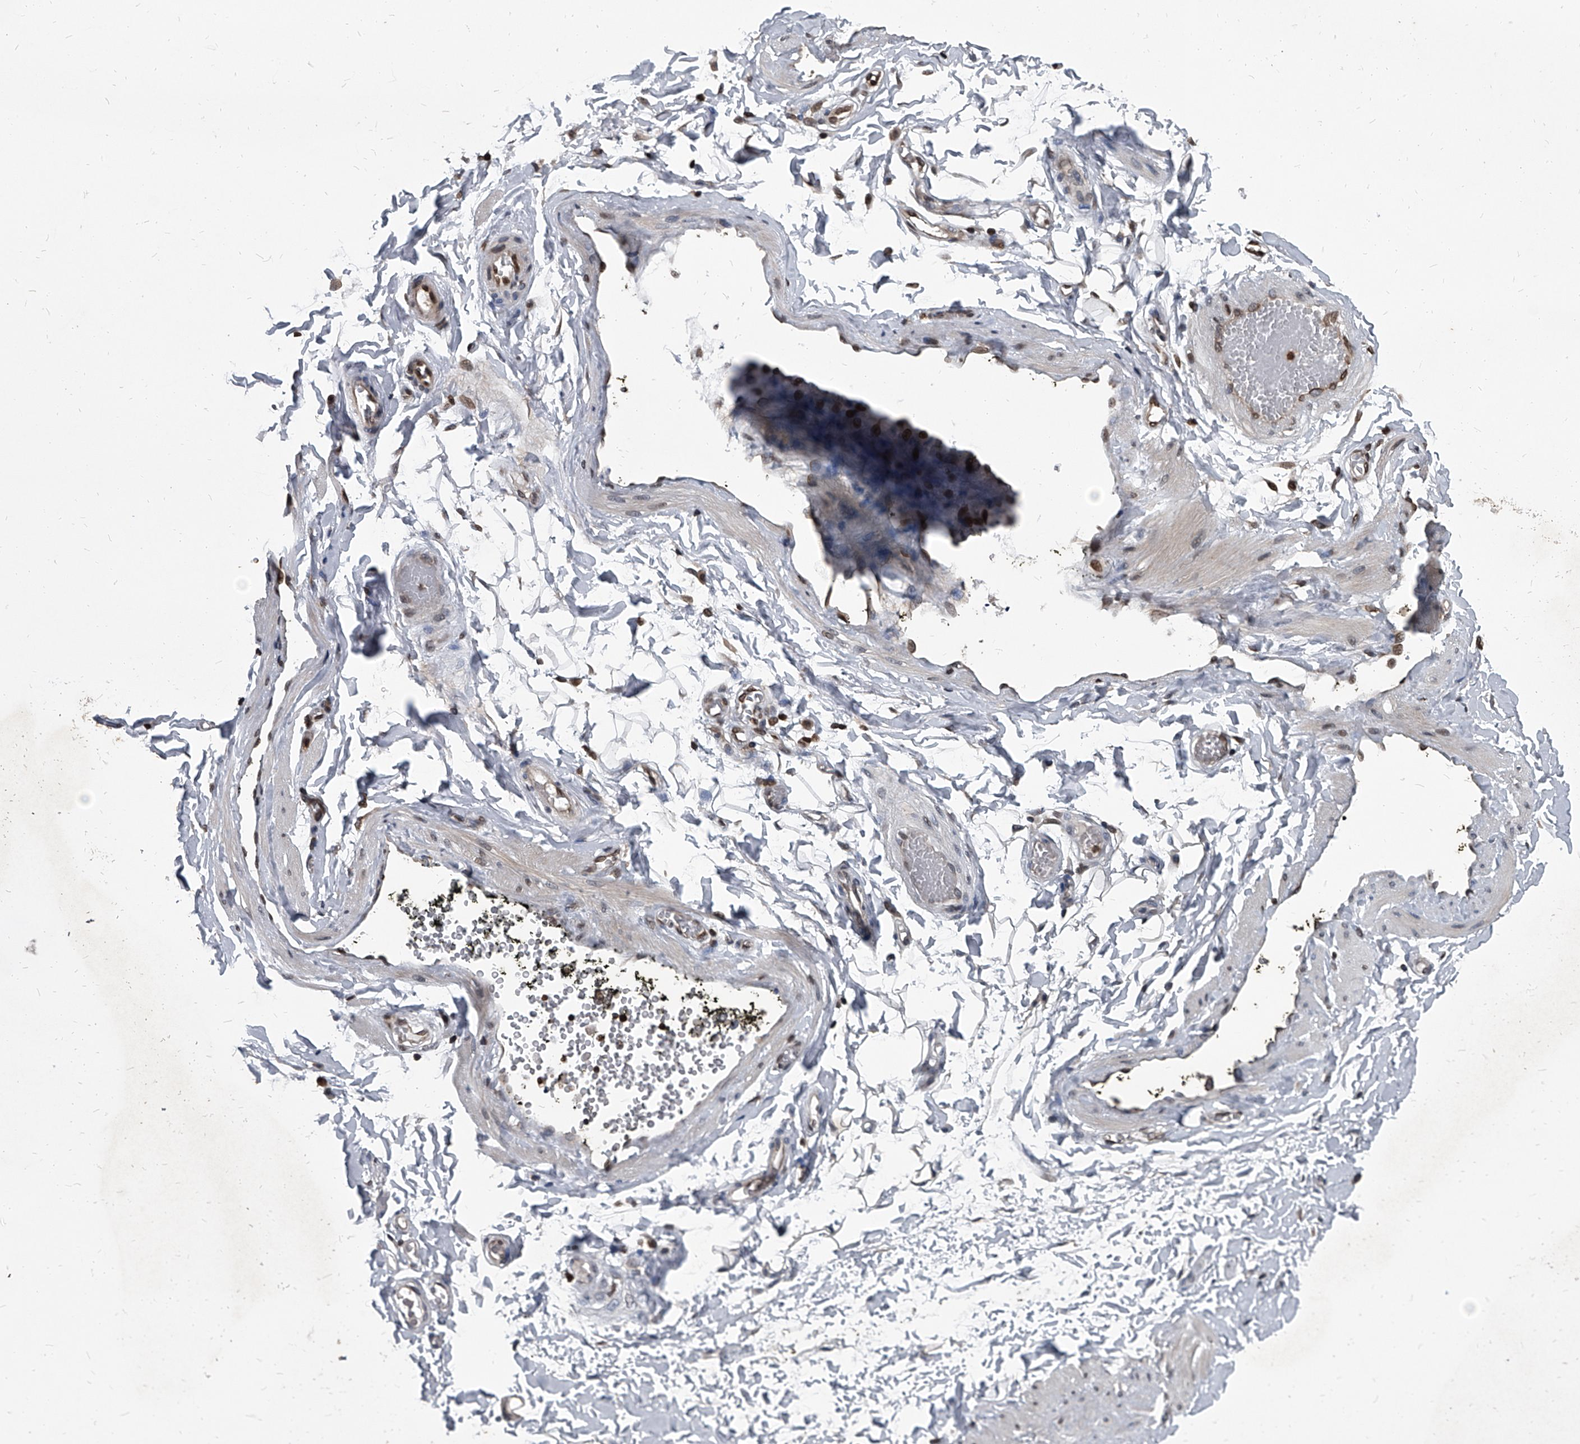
{"staining": {"intensity": "negative", "quantity": "none", "location": "none"}, "tissue": "adipose tissue", "cell_type": "Adipocytes", "image_type": "normal", "snomed": [{"axis": "morphology", "description": "Normal tissue, NOS"}, {"axis": "topography", "description": "Adipose tissue"}, {"axis": "topography", "description": "Vascular tissue"}, {"axis": "topography", "description": "Peripheral nerve tissue"}], "caption": "IHC of benign human adipose tissue reveals no staining in adipocytes. (Stains: DAB (3,3'-diaminobenzidine) IHC with hematoxylin counter stain, Microscopy: brightfield microscopy at high magnification).", "gene": "PHF20", "patient": {"sex": "male", "age": 25}}